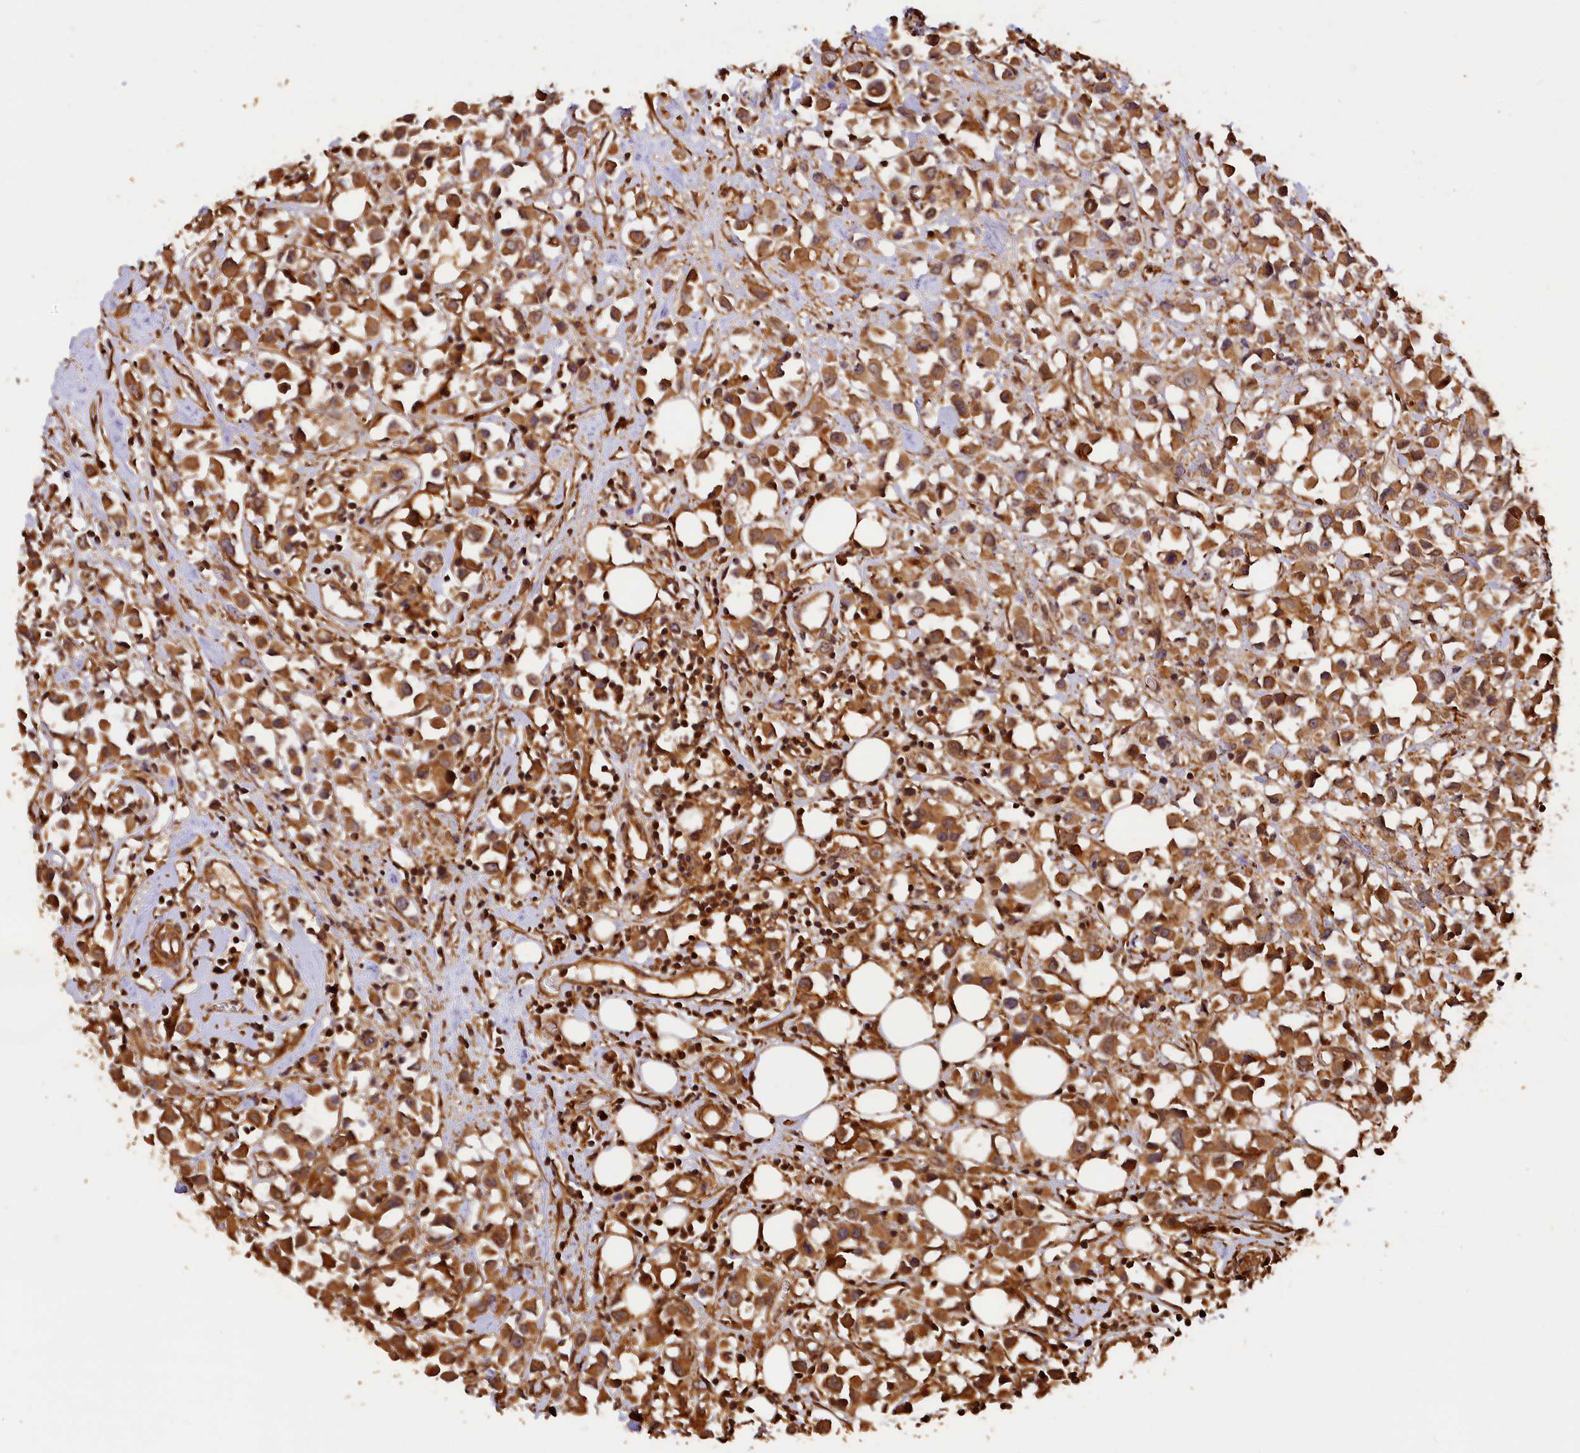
{"staining": {"intensity": "moderate", "quantity": ">75%", "location": "cytoplasmic/membranous"}, "tissue": "breast cancer", "cell_type": "Tumor cells", "image_type": "cancer", "snomed": [{"axis": "morphology", "description": "Duct carcinoma"}, {"axis": "topography", "description": "Breast"}], "caption": "An immunohistochemistry image of tumor tissue is shown. Protein staining in brown shows moderate cytoplasmic/membranous positivity in breast cancer within tumor cells.", "gene": "MMP15", "patient": {"sex": "female", "age": 61}}